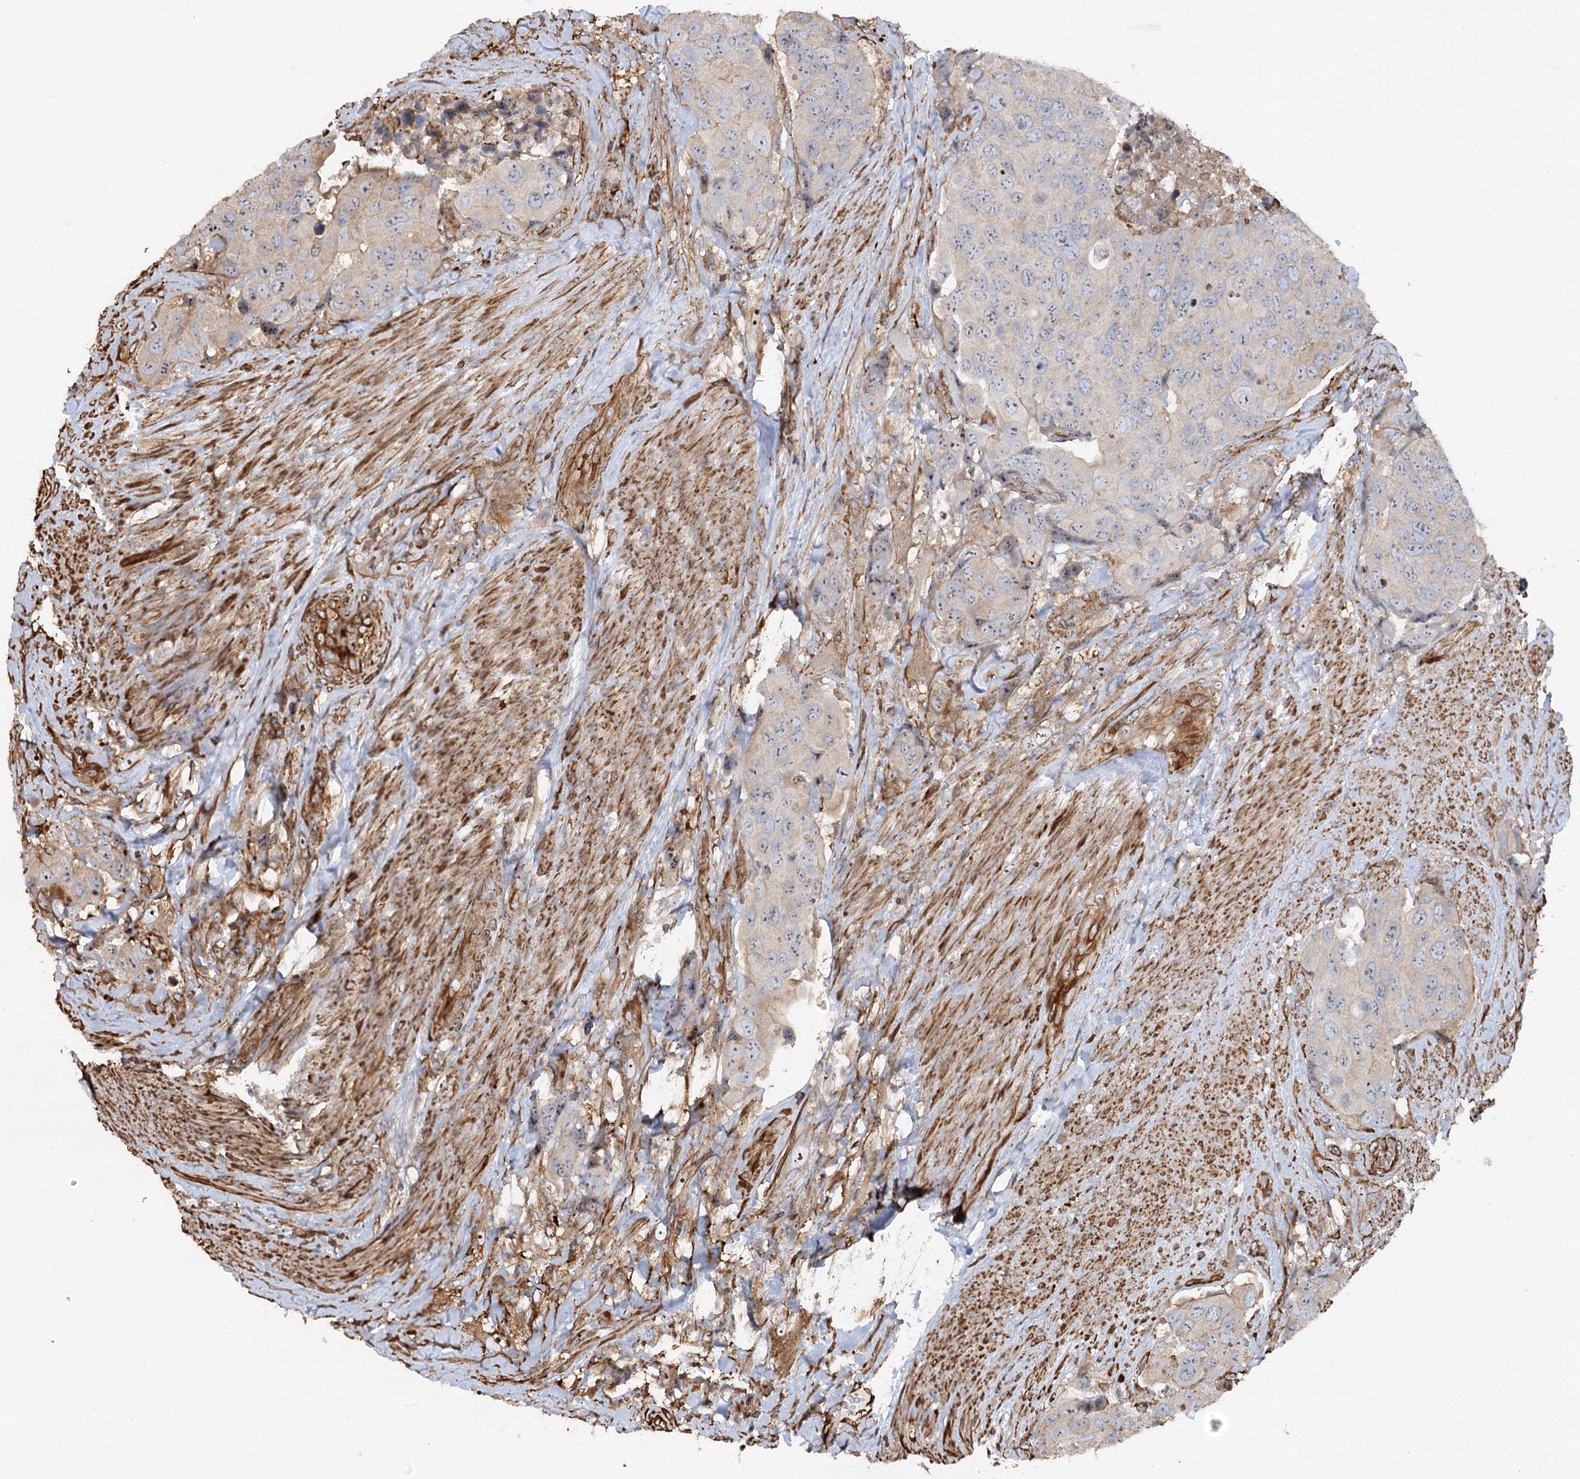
{"staining": {"intensity": "negative", "quantity": "none", "location": "none"}, "tissue": "urothelial cancer", "cell_type": "Tumor cells", "image_type": "cancer", "snomed": [{"axis": "morphology", "description": "Urothelial carcinoma, High grade"}, {"axis": "topography", "description": "Urinary bladder"}], "caption": "Tumor cells show no significant protein staining in urothelial cancer.", "gene": "WDR36", "patient": {"sex": "male", "age": 74}}